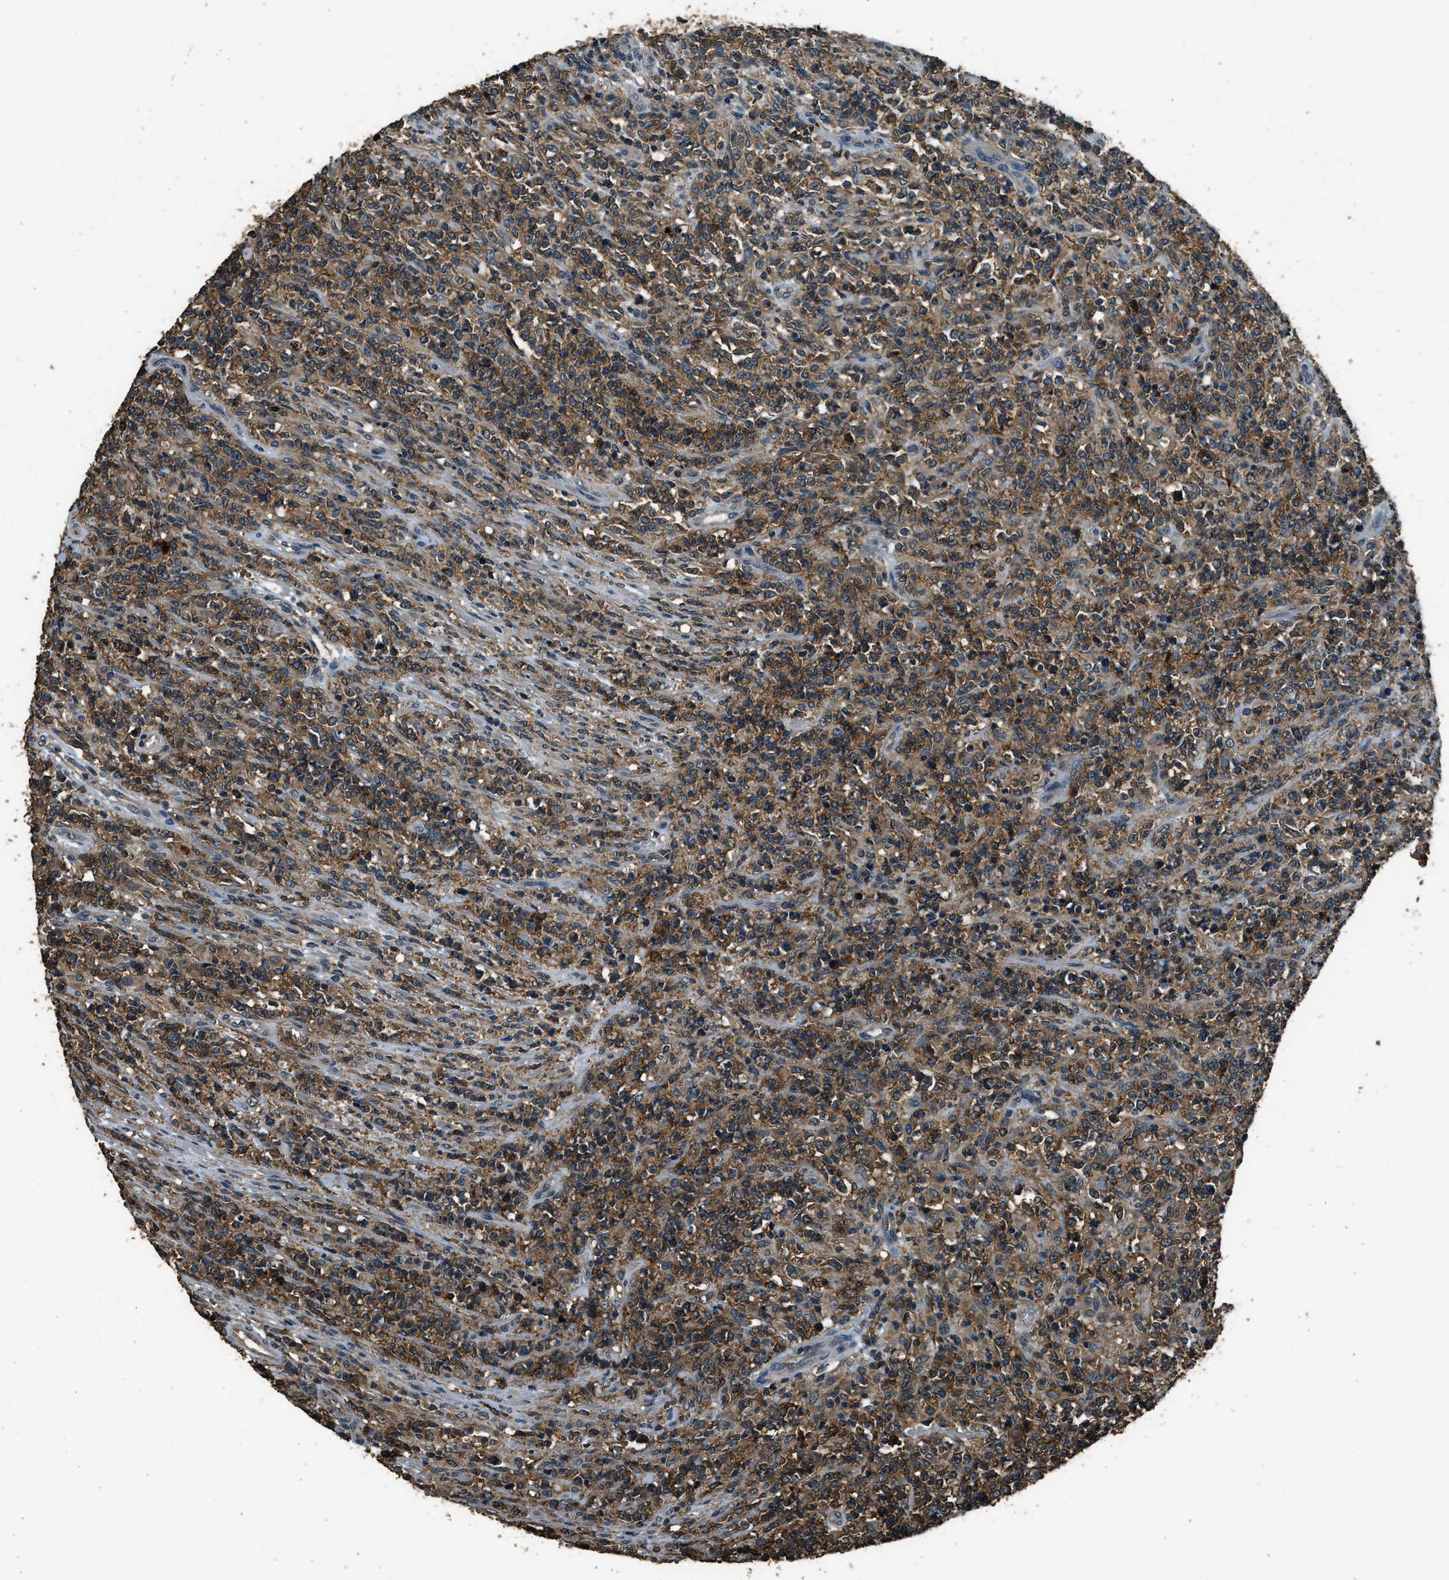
{"staining": {"intensity": "moderate", "quantity": ">75%", "location": "cytoplasmic/membranous"}, "tissue": "lymphoma", "cell_type": "Tumor cells", "image_type": "cancer", "snomed": [{"axis": "morphology", "description": "Malignant lymphoma, non-Hodgkin's type, High grade"}, {"axis": "topography", "description": "Soft tissue"}], "caption": "This photomicrograph shows malignant lymphoma, non-Hodgkin's type (high-grade) stained with IHC to label a protein in brown. The cytoplasmic/membranous of tumor cells show moderate positivity for the protein. Nuclei are counter-stained blue.", "gene": "SALL3", "patient": {"sex": "male", "age": 18}}